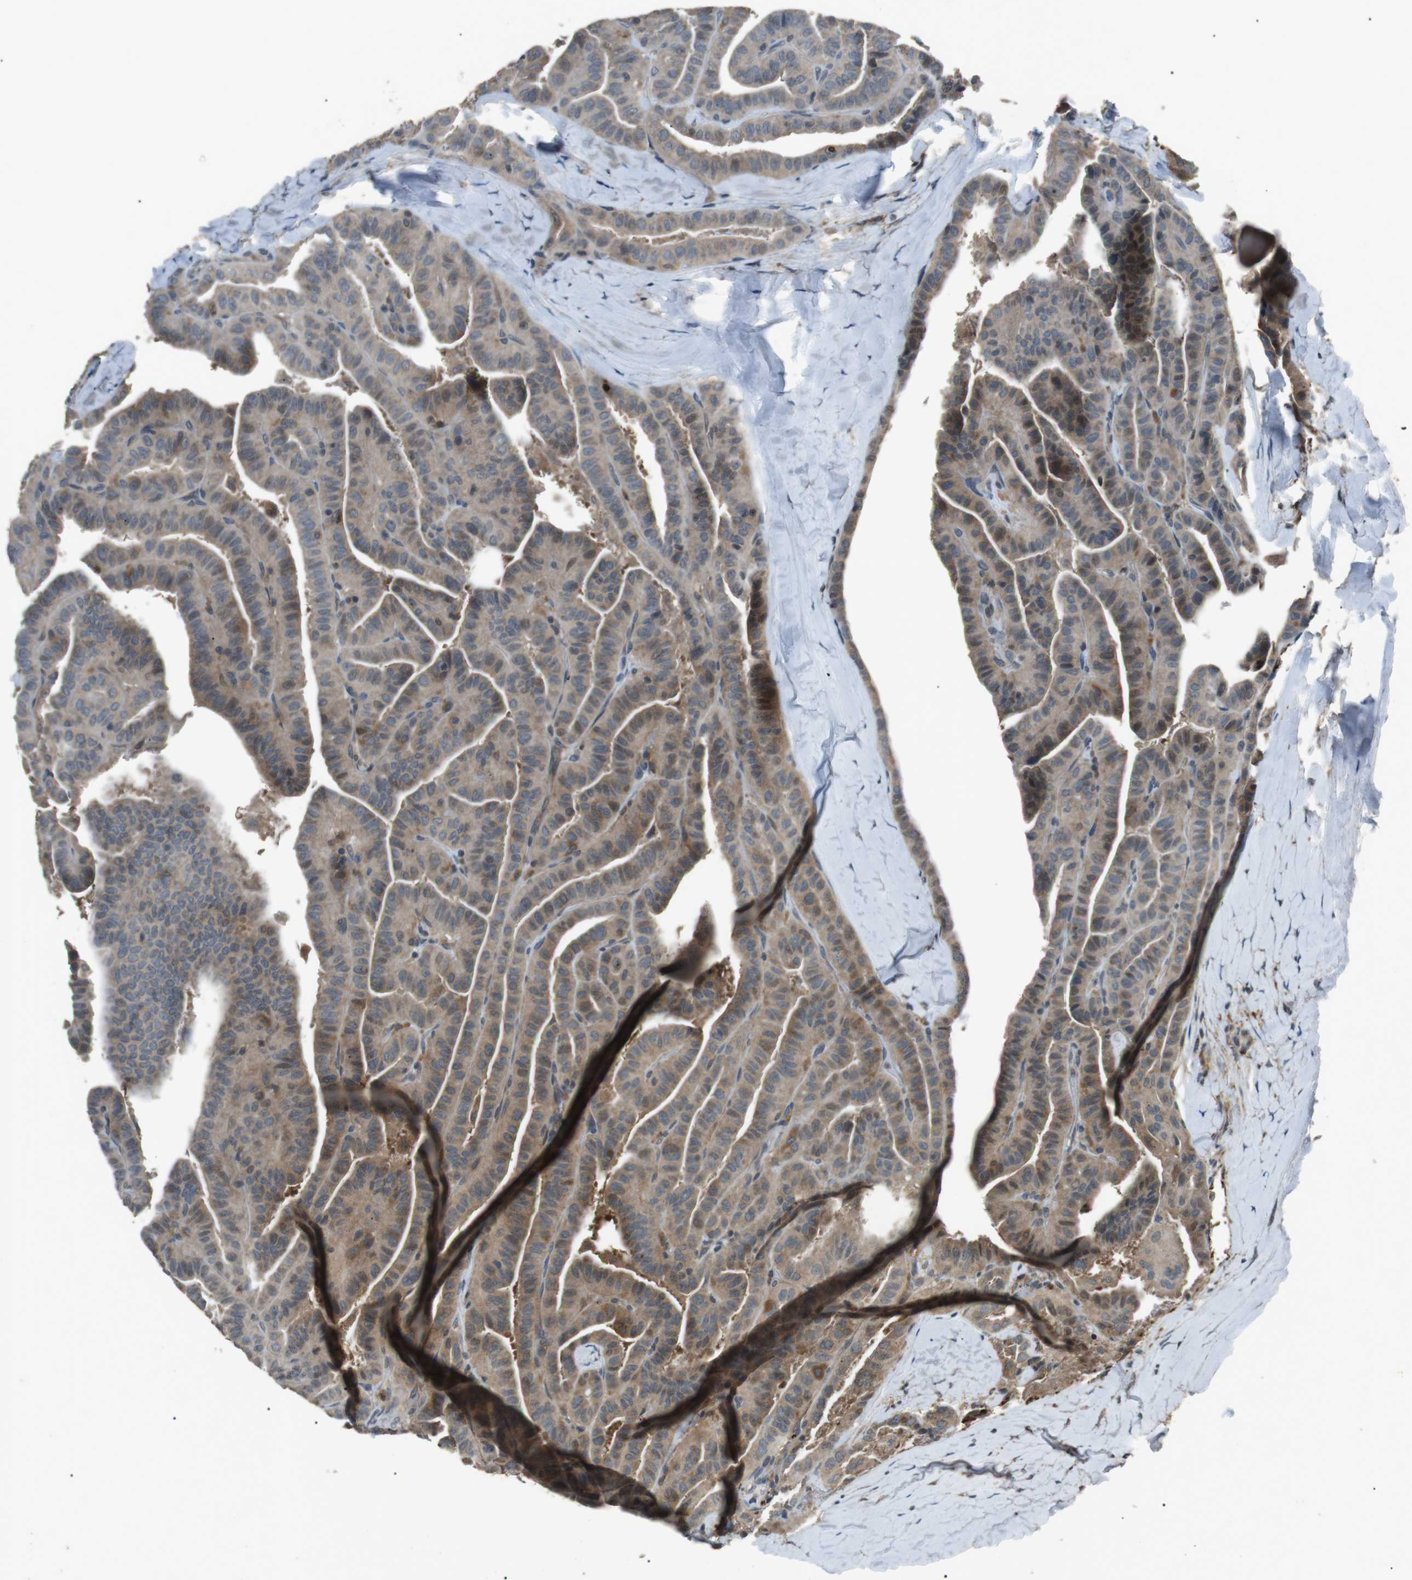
{"staining": {"intensity": "moderate", "quantity": "25%-75%", "location": "cytoplasmic/membranous"}, "tissue": "thyroid cancer", "cell_type": "Tumor cells", "image_type": "cancer", "snomed": [{"axis": "morphology", "description": "Papillary adenocarcinoma, NOS"}, {"axis": "topography", "description": "Thyroid gland"}], "caption": "Moderate cytoplasmic/membranous protein expression is identified in approximately 25%-75% of tumor cells in thyroid cancer.", "gene": "NEK7", "patient": {"sex": "male", "age": 77}}